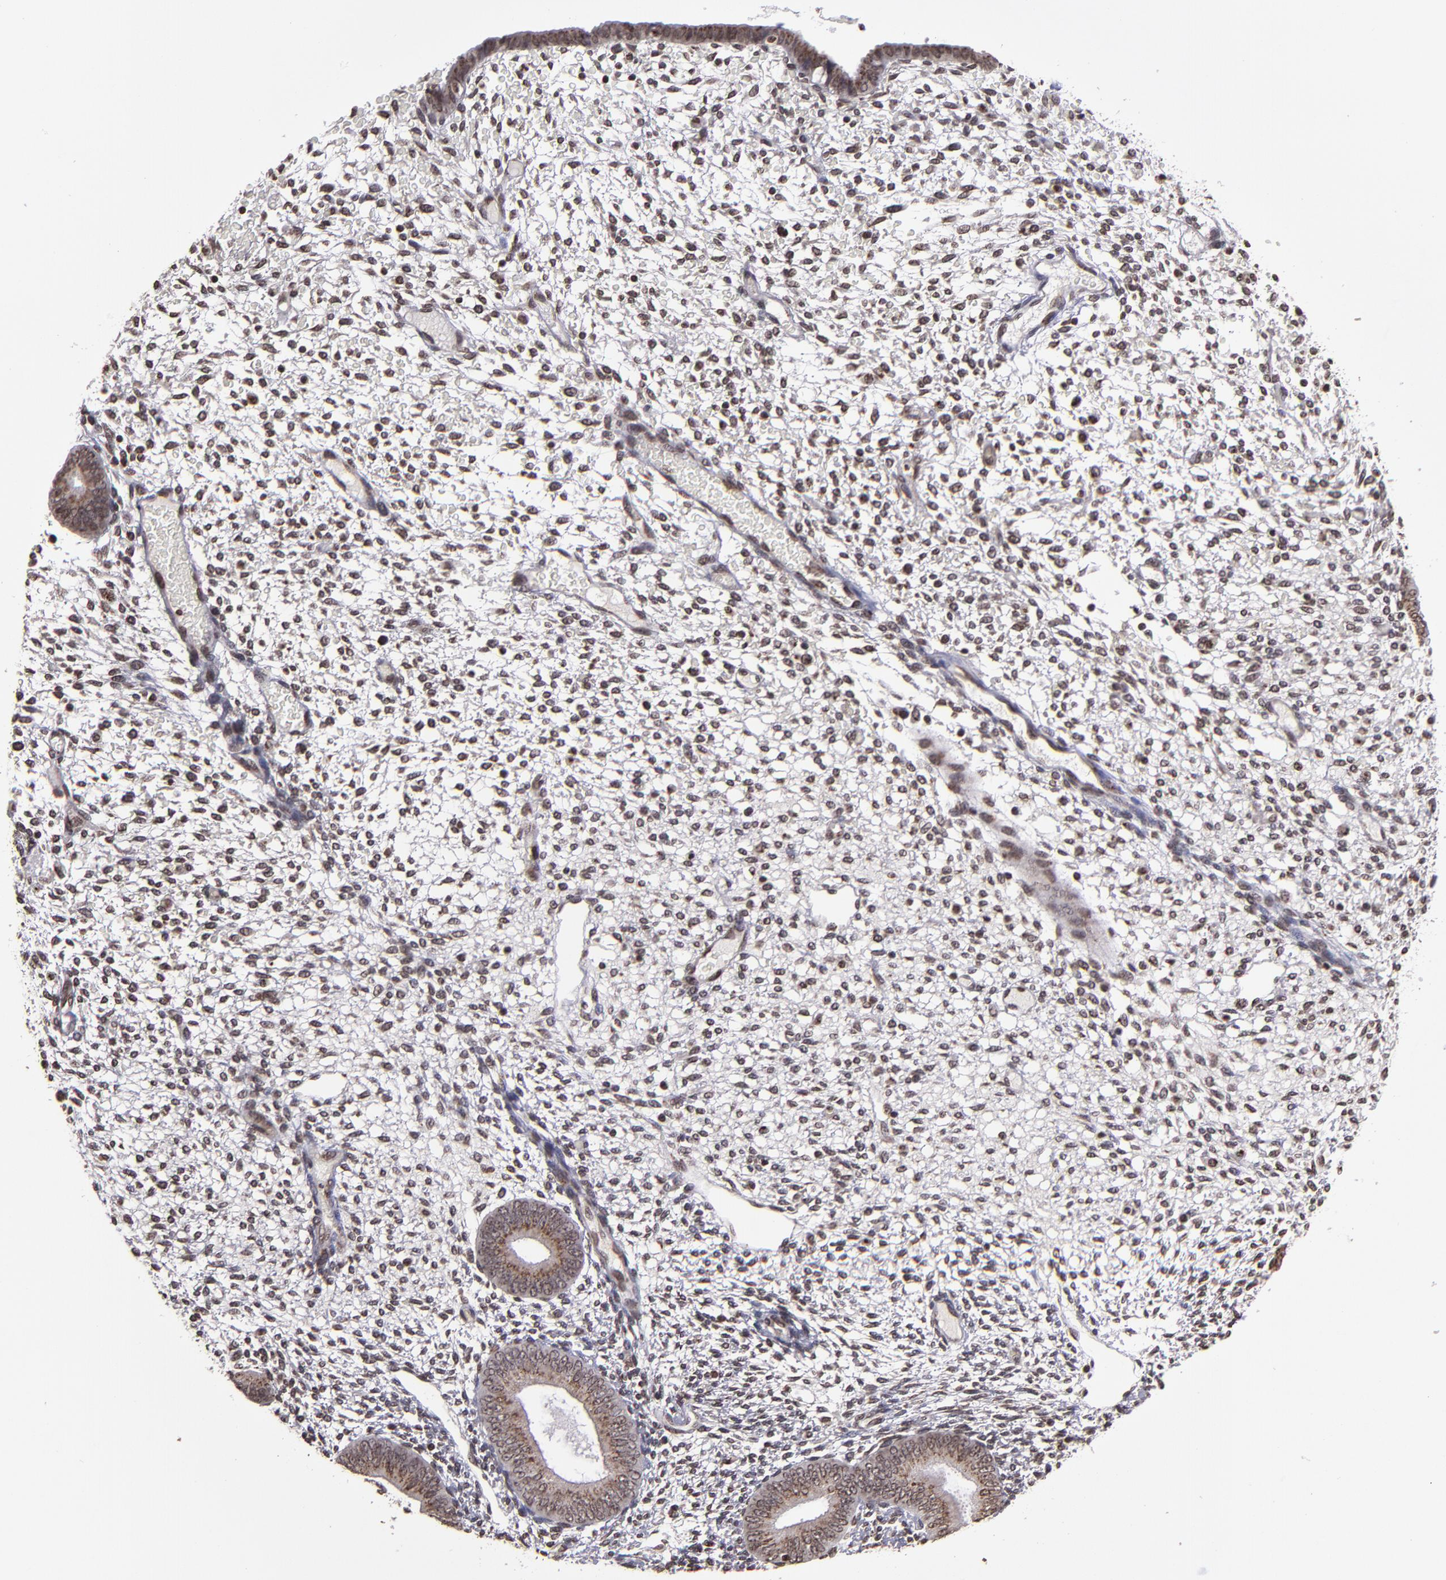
{"staining": {"intensity": "moderate", "quantity": "25%-75%", "location": "nuclear"}, "tissue": "endometrium", "cell_type": "Cells in endometrial stroma", "image_type": "normal", "snomed": [{"axis": "morphology", "description": "Normal tissue, NOS"}, {"axis": "topography", "description": "Endometrium"}], "caption": "Immunohistochemical staining of unremarkable human endometrium exhibits moderate nuclear protein staining in approximately 25%-75% of cells in endometrial stroma.", "gene": "CSDC2", "patient": {"sex": "female", "age": 42}}